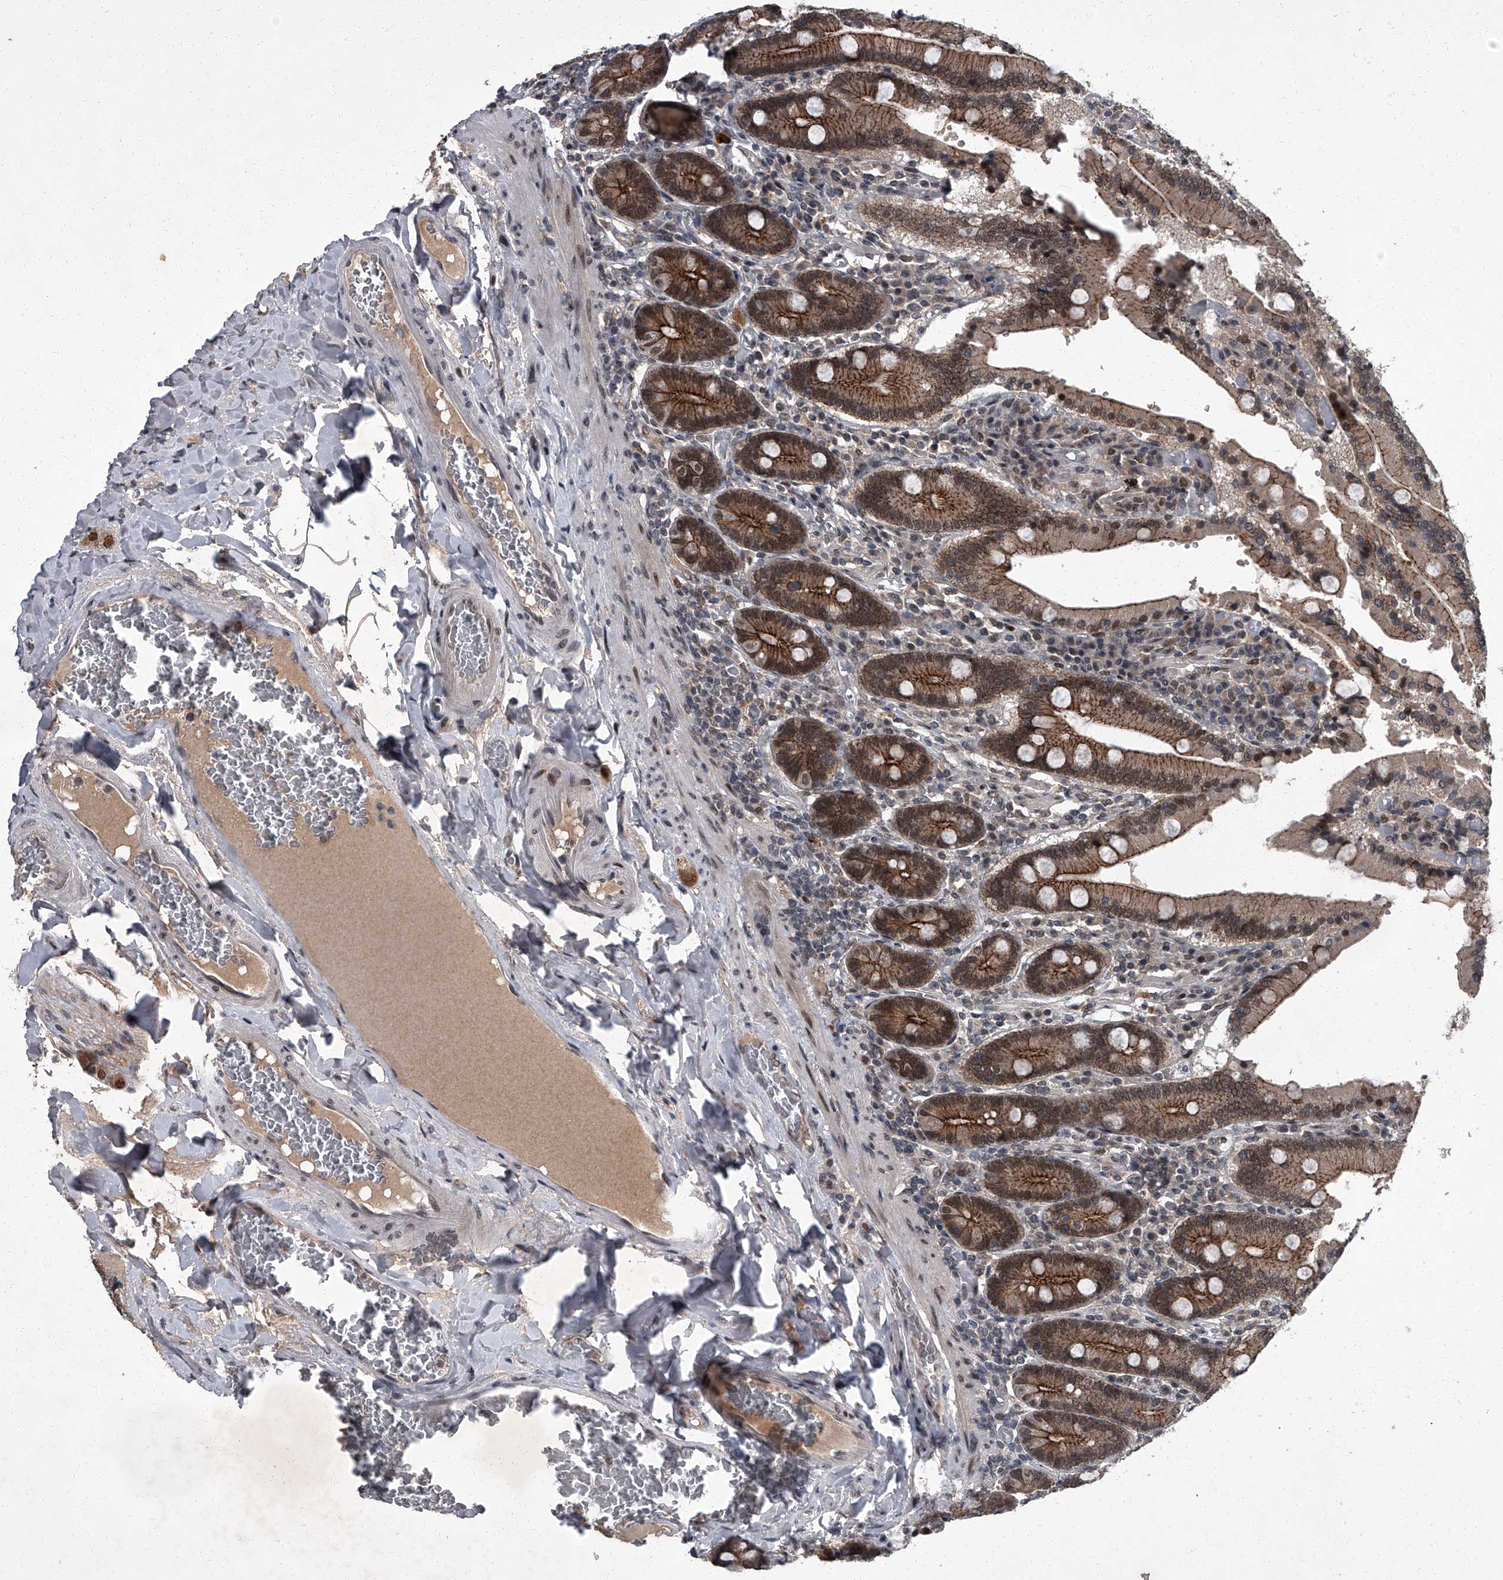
{"staining": {"intensity": "strong", "quantity": ">75%", "location": "cytoplasmic/membranous,nuclear"}, "tissue": "duodenum", "cell_type": "Glandular cells", "image_type": "normal", "snomed": [{"axis": "morphology", "description": "Normal tissue, NOS"}, {"axis": "topography", "description": "Duodenum"}], "caption": "Immunohistochemistry (IHC) image of unremarkable duodenum stained for a protein (brown), which exhibits high levels of strong cytoplasmic/membranous,nuclear positivity in approximately >75% of glandular cells.", "gene": "ZNF518B", "patient": {"sex": "female", "age": 62}}